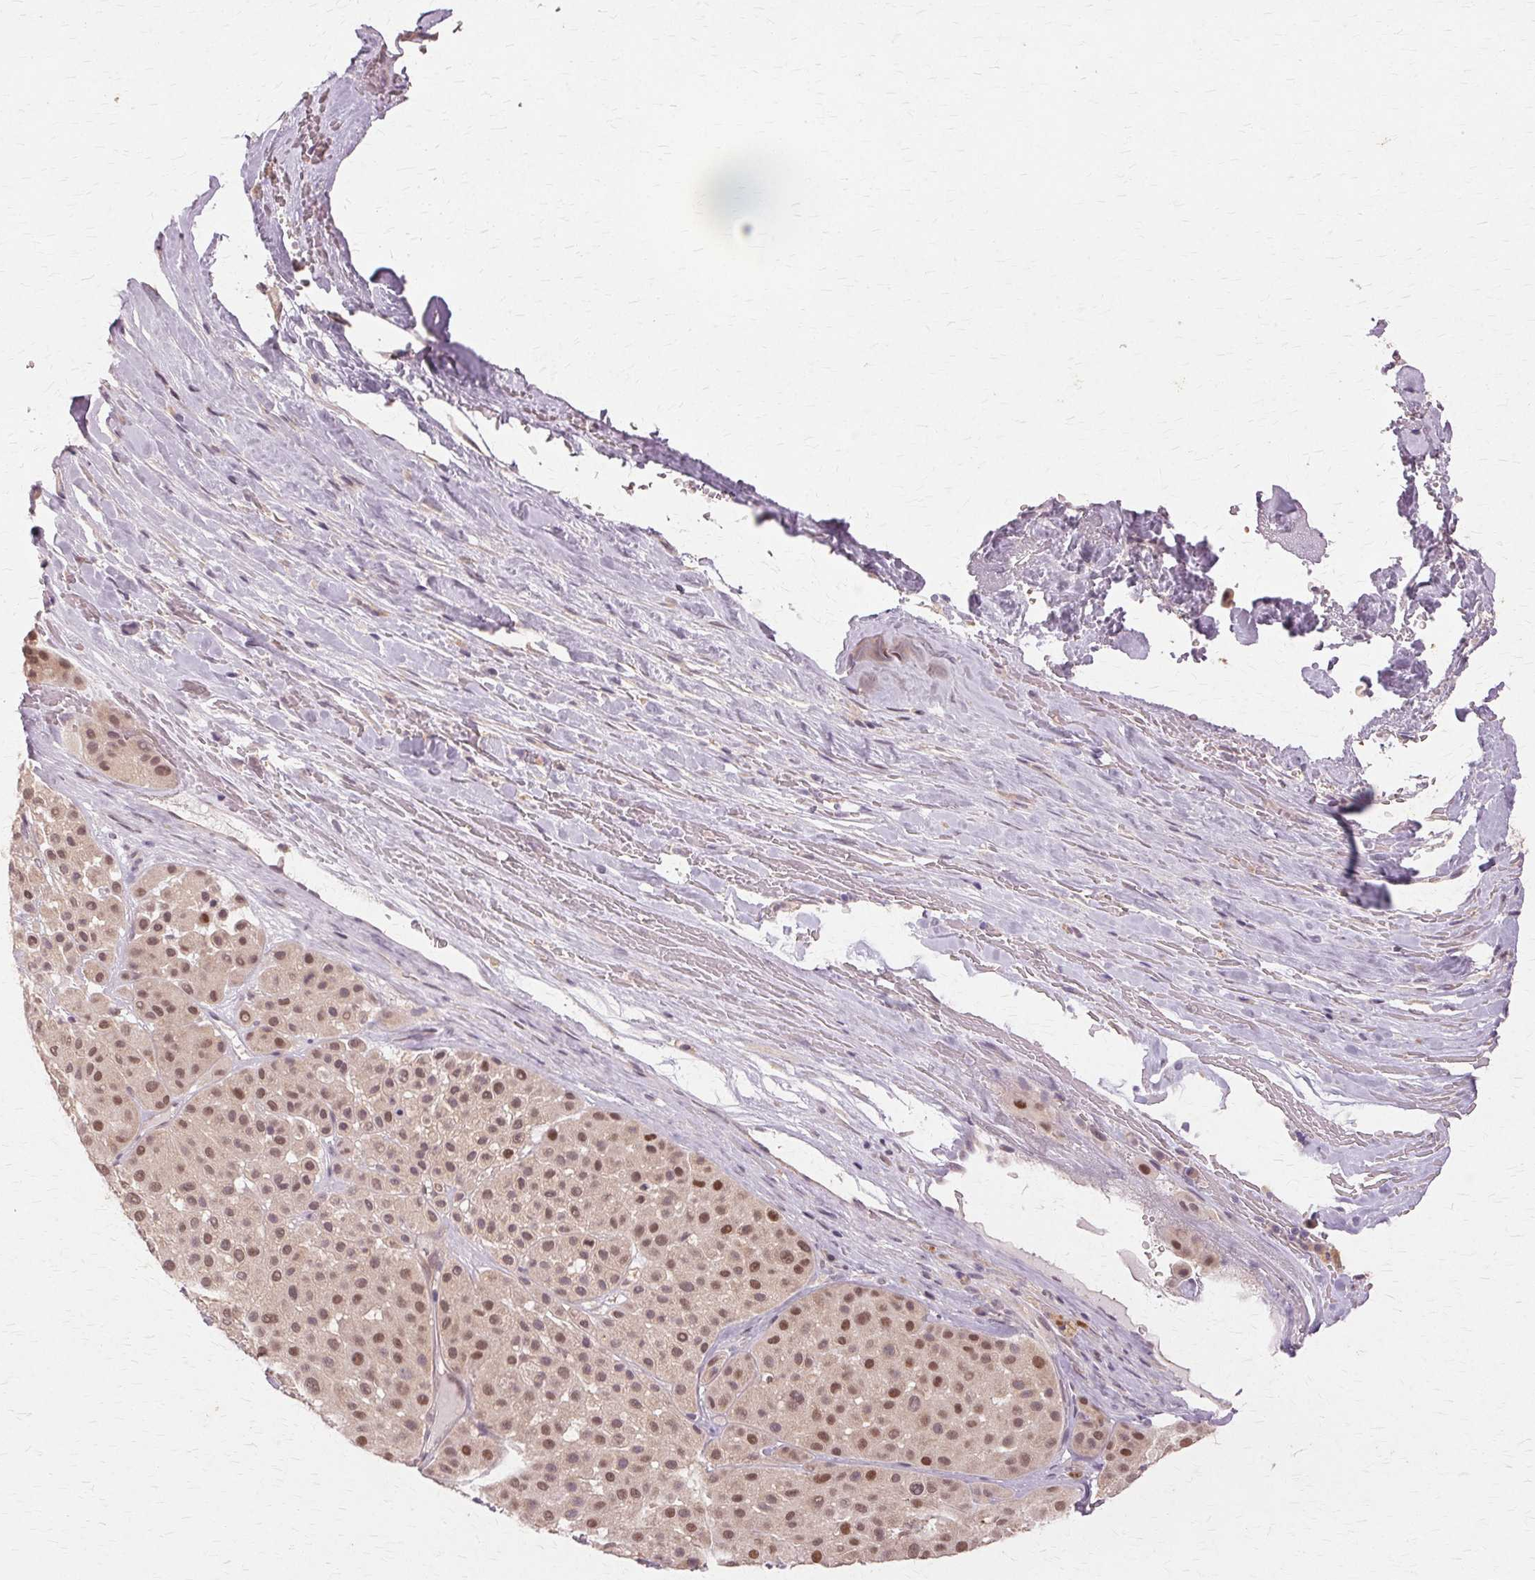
{"staining": {"intensity": "moderate", "quantity": ">75%", "location": "nuclear"}, "tissue": "melanoma", "cell_type": "Tumor cells", "image_type": "cancer", "snomed": [{"axis": "morphology", "description": "Malignant melanoma, Metastatic site"}, {"axis": "topography", "description": "Smooth muscle"}], "caption": "Moderate nuclear staining for a protein is present in approximately >75% of tumor cells of malignant melanoma (metastatic site) using immunohistochemistry.", "gene": "PRMT5", "patient": {"sex": "male", "age": 41}}